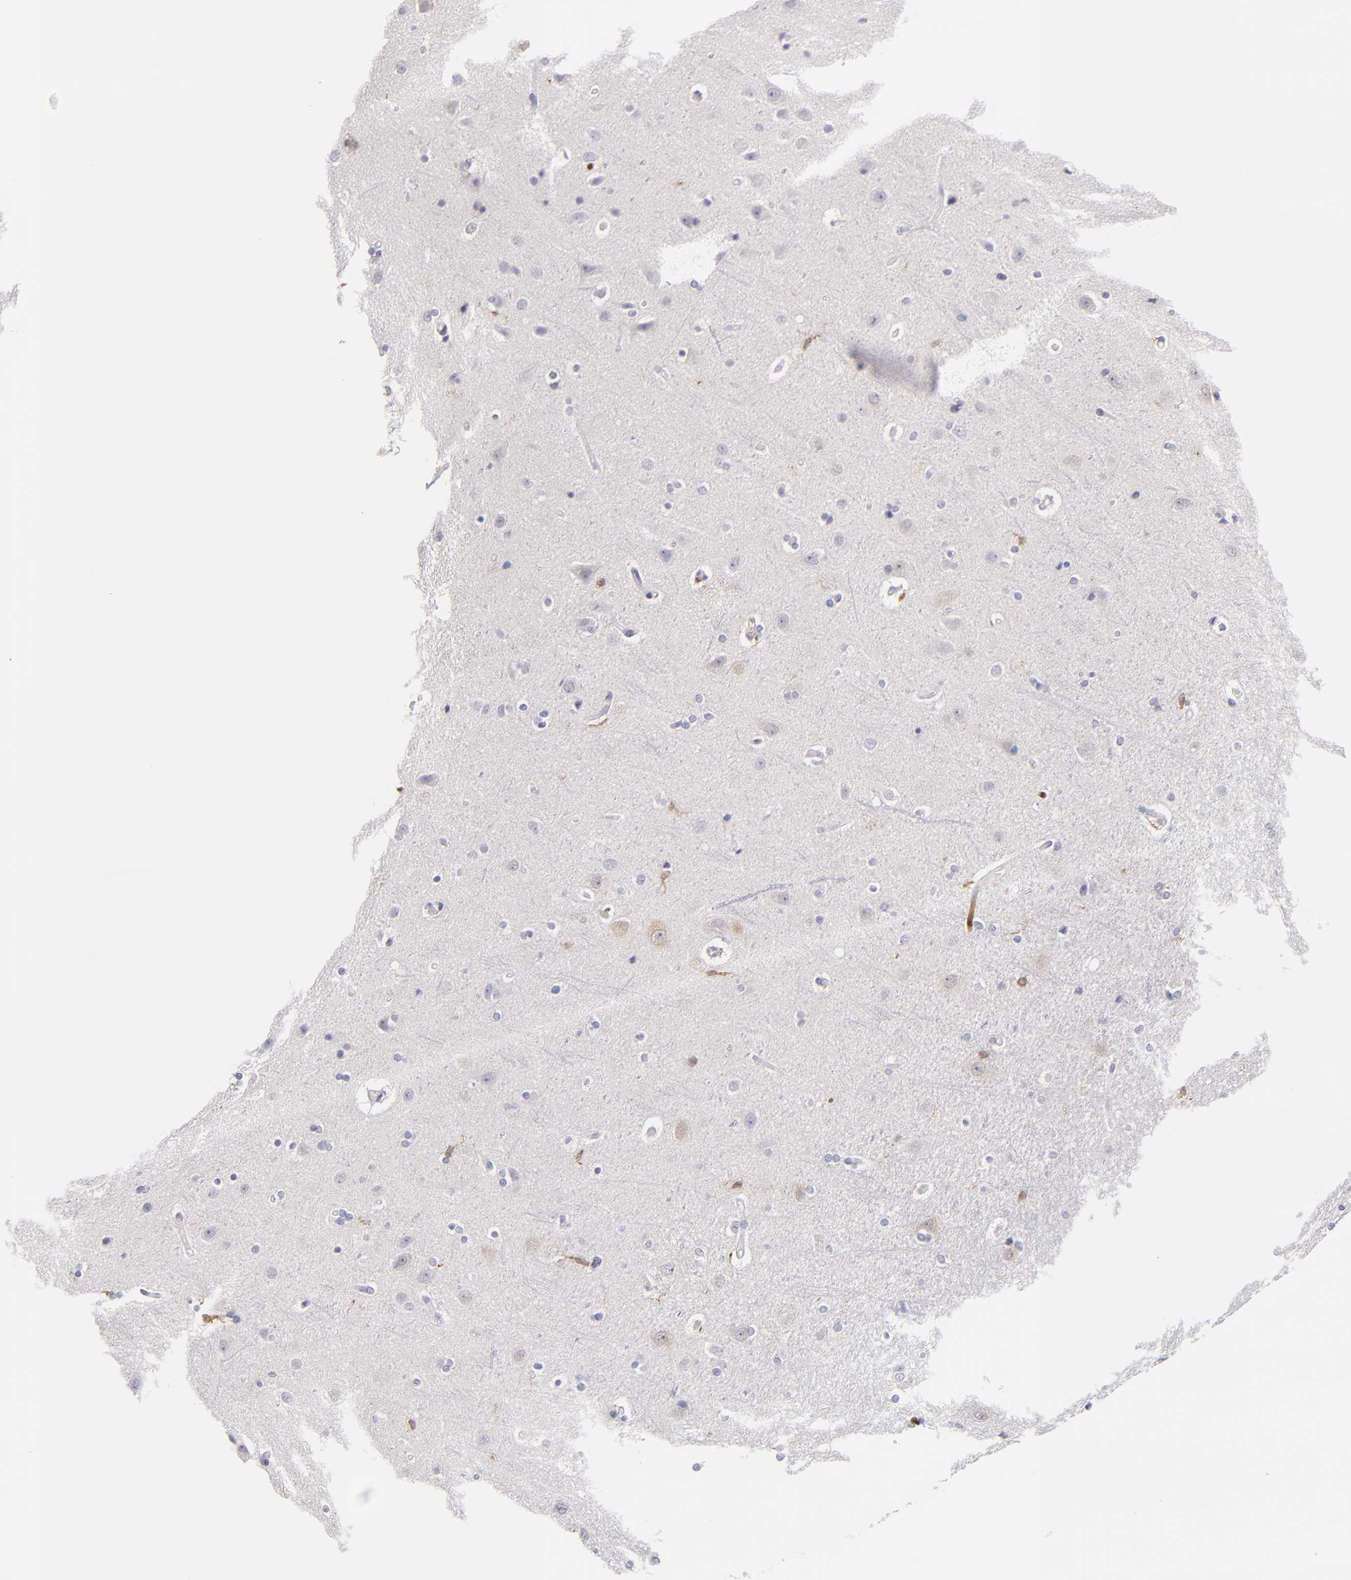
{"staining": {"intensity": "negative", "quantity": "none", "location": "none"}, "tissue": "cerebral cortex", "cell_type": "Endothelial cells", "image_type": "normal", "snomed": [{"axis": "morphology", "description": "Normal tissue, NOS"}, {"axis": "topography", "description": "Cerebral cortex"}], "caption": "The immunohistochemistry (IHC) micrograph has no significant expression in endothelial cells of cerebral cortex. (DAB (3,3'-diaminobenzidine) immunohistochemistry (IHC) with hematoxylin counter stain).", "gene": "PRKCD", "patient": {"sex": "female", "age": 54}}